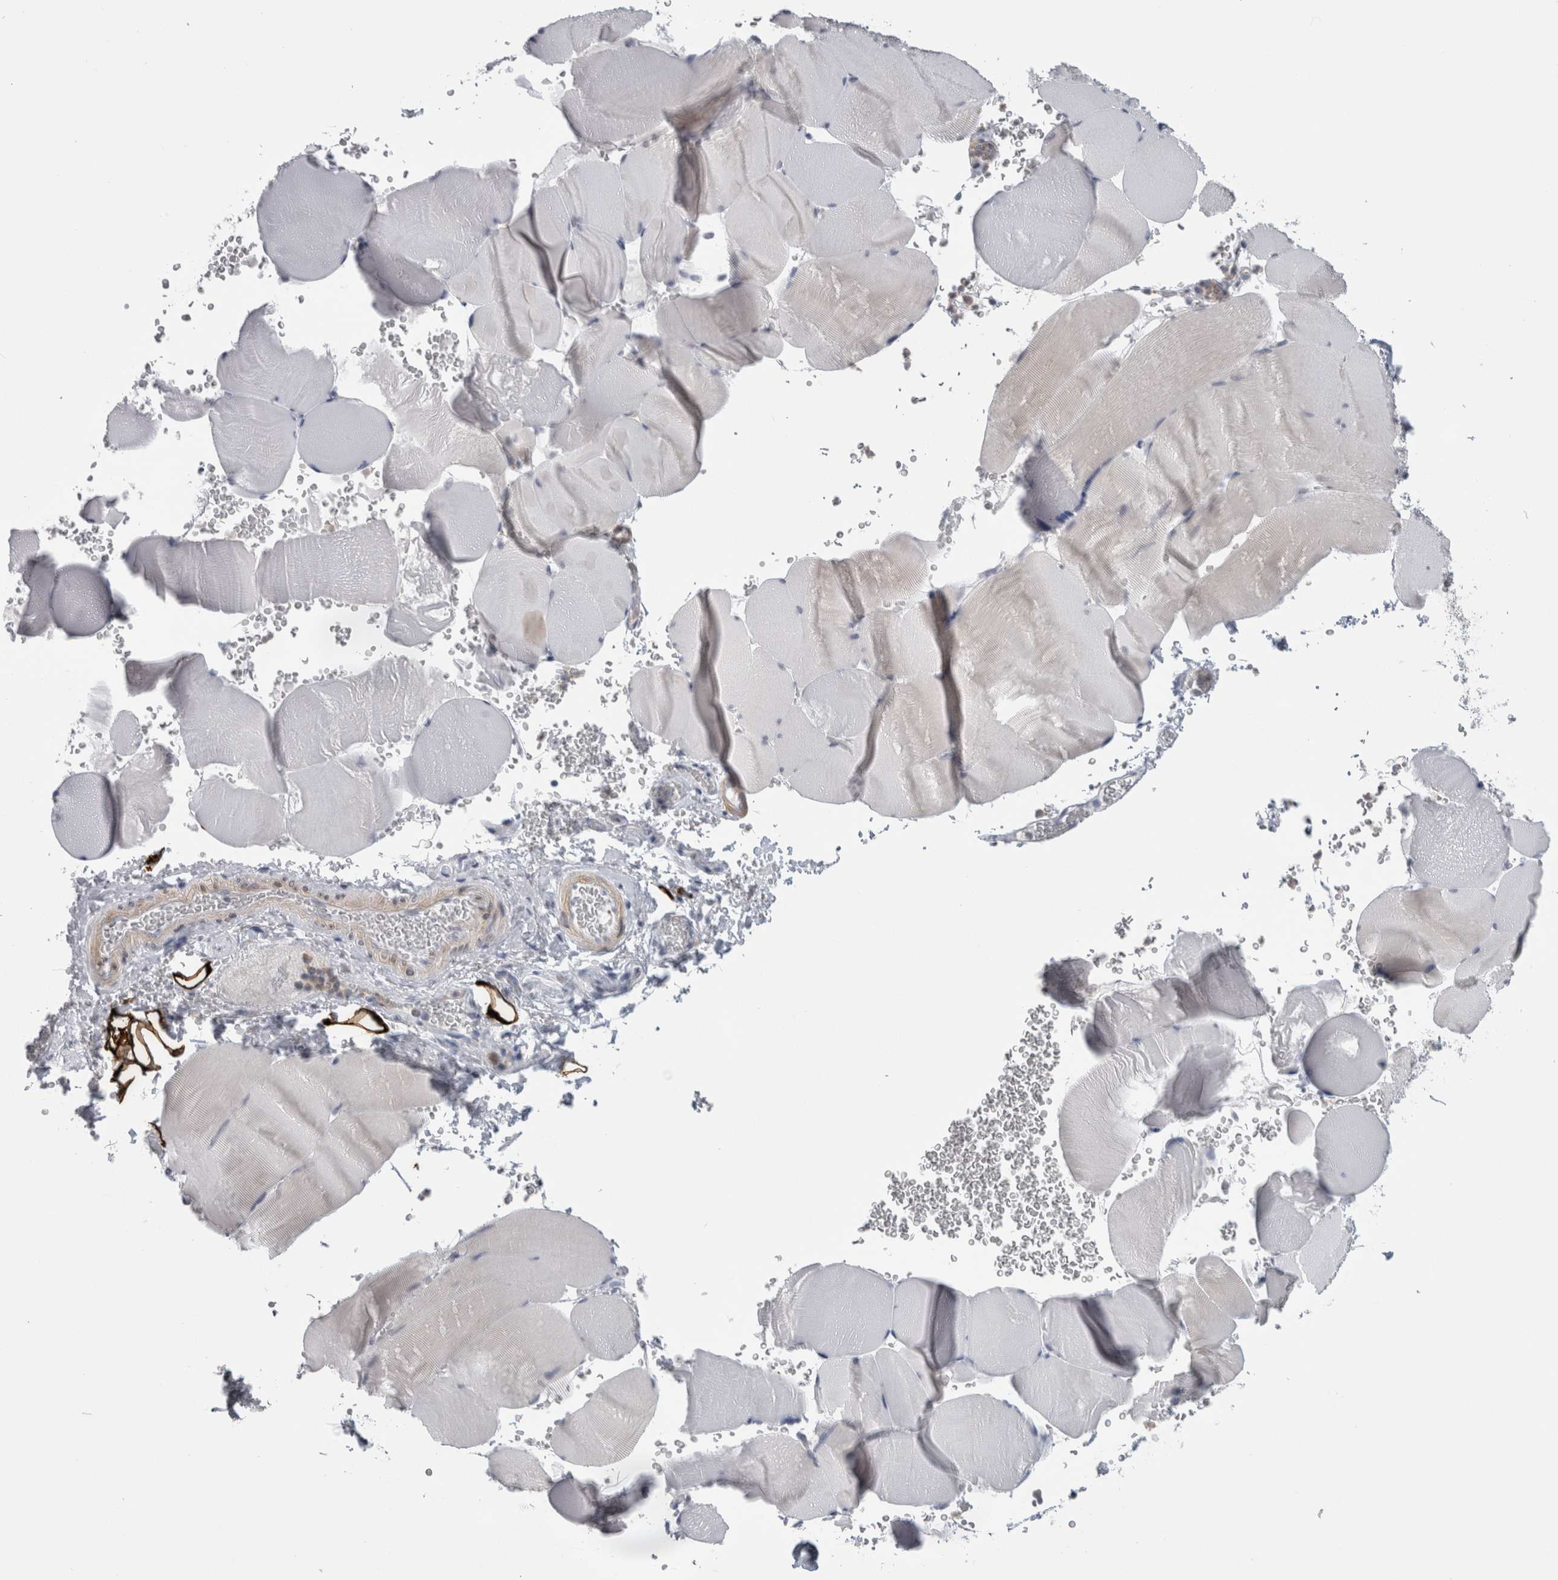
{"staining": {"intensity": "negative", "quantity": "none", "location": "none"}, "tissue": "skeletal muscle", "cell_type": "Myocytes", "image_type": "normal", "snomed": [{"axis": "morphology", "description": "Normal tissue, NOS"}, {"axis": "topography", "description": "Skeletal muscle"}], "caption": "The immunohistochemistry (IHC) histopathology image has no significant positivity in myocytes of skeletal muscle. The staining is performed using DAB brown chromogen with nuclei counter-stained in using hematoxylin.", "gene": "PLIN1", "patient": {"sex": "male", "age": 62}}